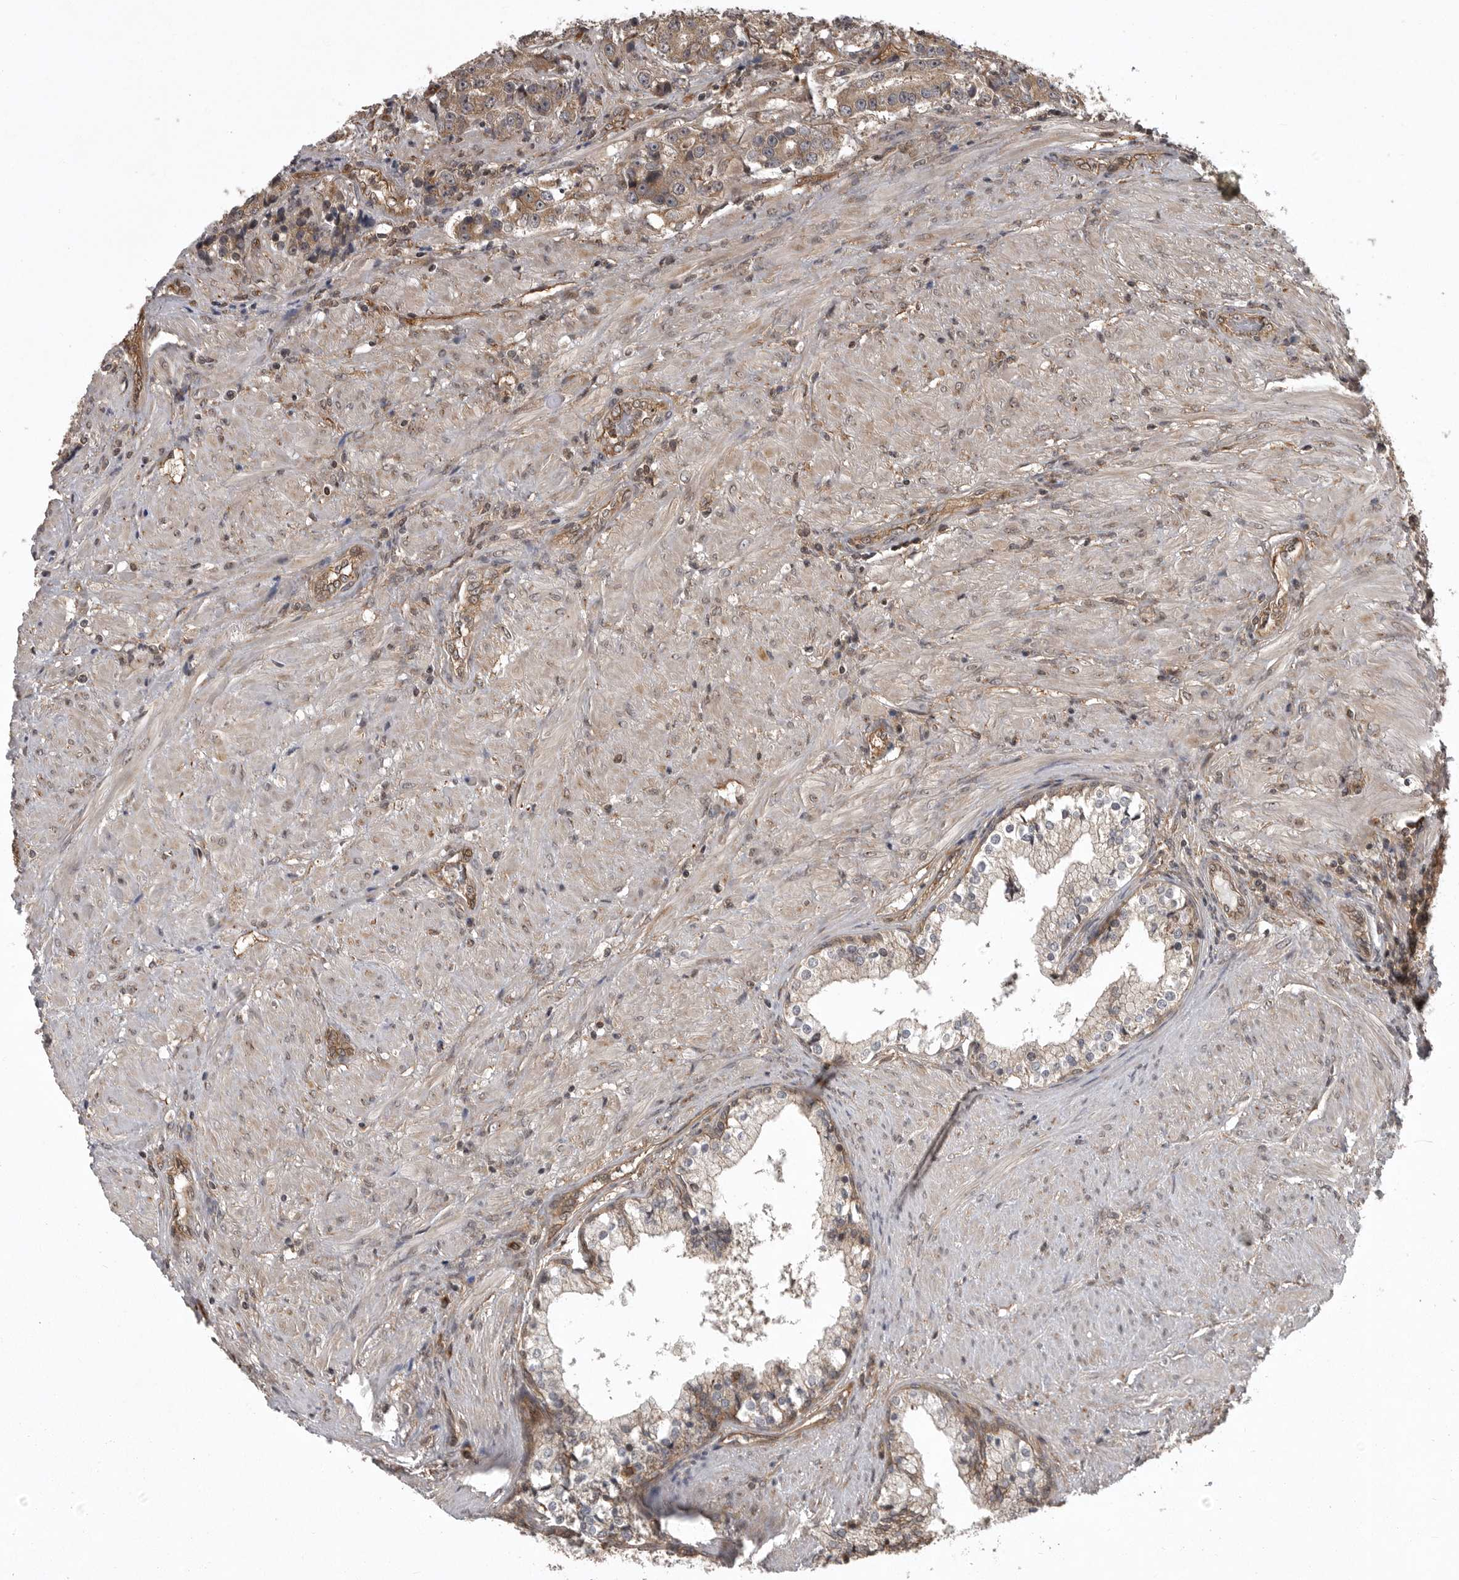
{"staining": {"intensity": "moderate", "quantity": ">75%", "location": "cytoplasmic/membranous"}, "tissue": "prostate cancer", "cell_type": "Tumor cells", "image_type": "cancer", "snomed": [{"axis": "morphology", "description": "Adenocarcinoma, High grade"}, {"axis": "topography", "description": "Prostate"}], "caption": "IHC of human high-grade adenocarcinoma (prostate) shows medium levels of moderate cytoplasmic/membranous positivity in about >75% of tumor cells.", "gene": "DNAJC8", "patient": {"sex": "male", "age": 60}}